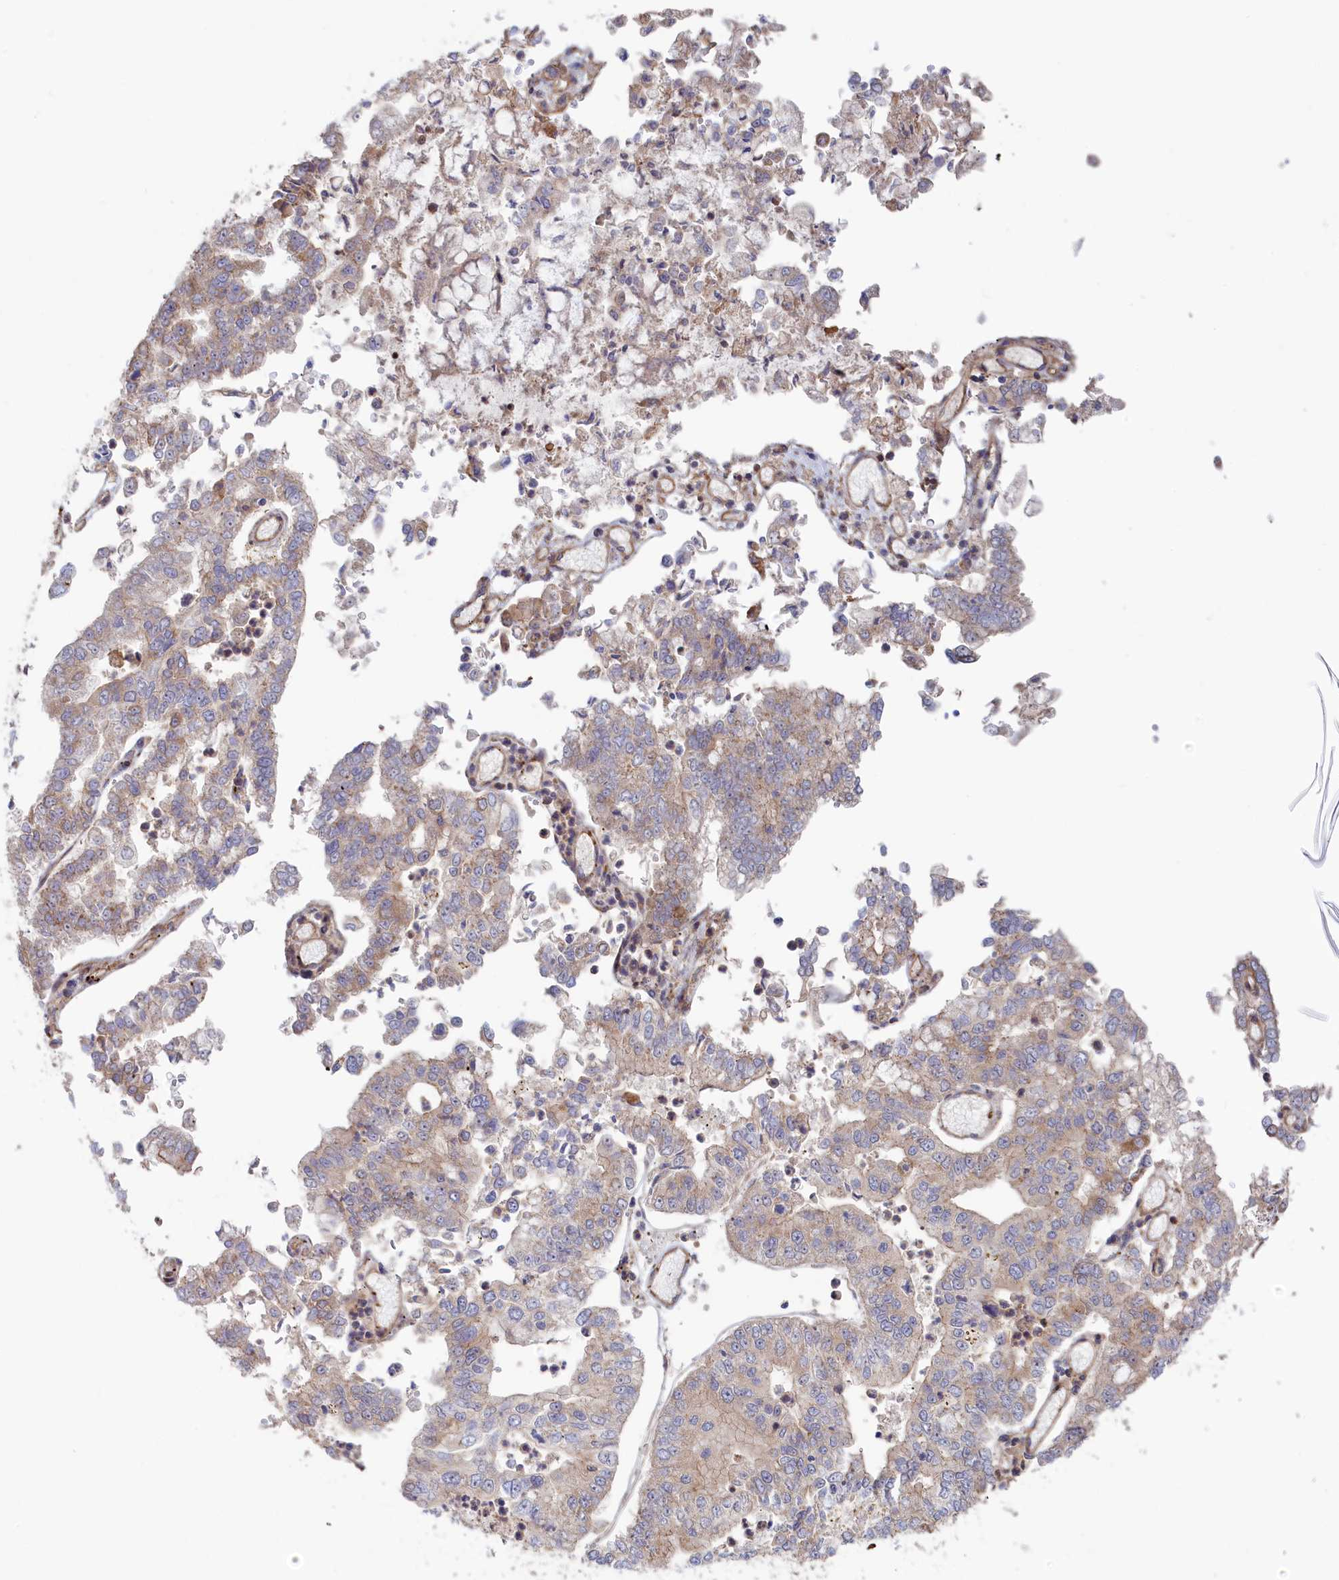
{"staining": {"intensity": "weak", "quantity": "<25%", "location": "cytoplasmic/membranous"}, "tissue": "stomach cancer", "cell_type": "Tumor cells", "image_type": "cancer", "snomed": [{"axis": "morphology", "description": "Adenocarcinoma, NOS"}, {"axis": "topography", "description": "Stomach"}], "caption": "The image displays no significant staining in tumor cells of stomach cancer.", "gene": "RILPL1", "patient": {"sex": "male", "age": 76}}